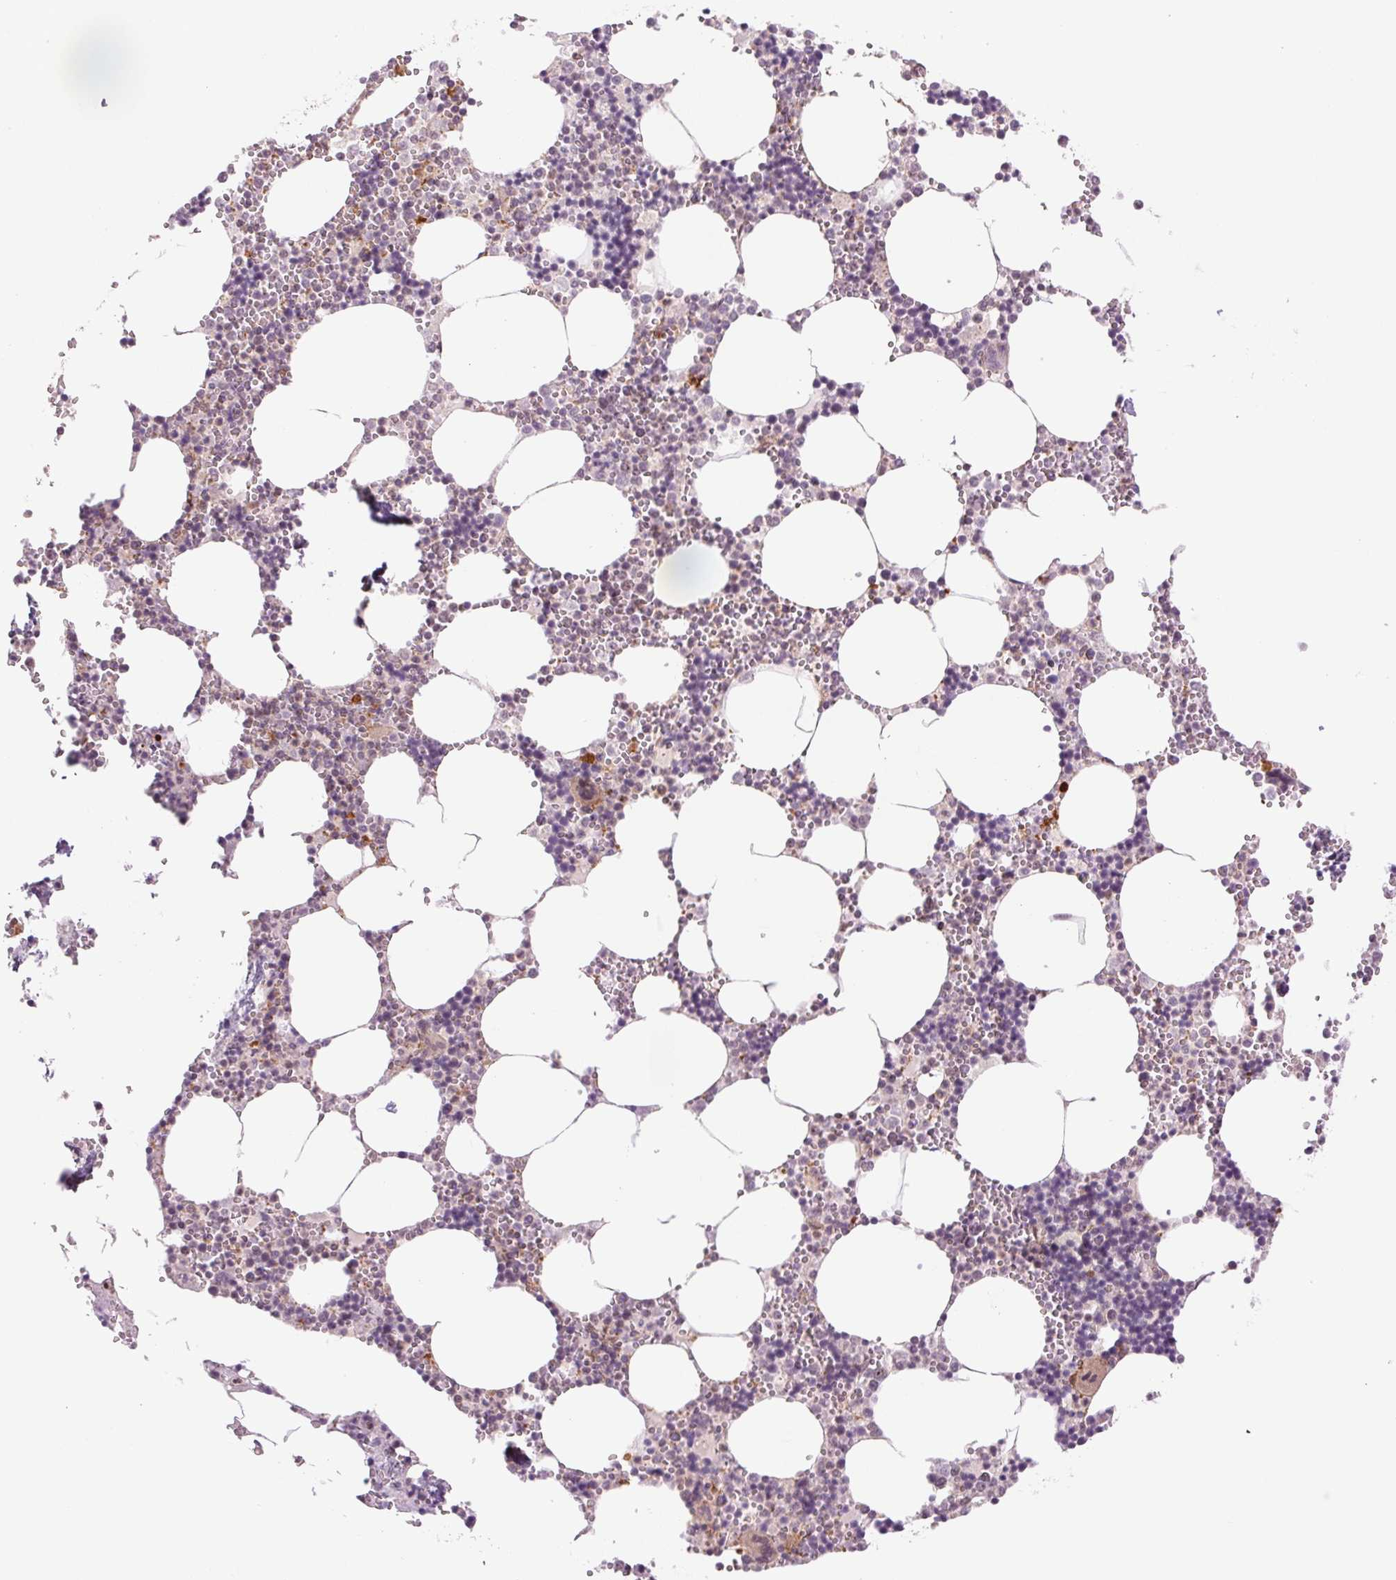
{"staining": {"intensity": "strong", "quantity": "25%-75%", "location": "cytoplasmic/membranous,nuclear"}, "tissue": "bone marrow", "cell_type": "Hematopoietic cells", "image_type": "normal", "snomed": [{"axis": "morphology", "description": "Normal tissue, NOS"}, {"axis": "topography", "description": "Bone marrow"}], "caption": "High-power microscopy captured an IHC photomicrograph of normal bone marrow, revealing strong cytoplasmic/membranous,nuclear staining in about 25%-75% of hematopoietic cells.", "gene": "CWC25", "patient": {"sex": "male", "age": 54}}